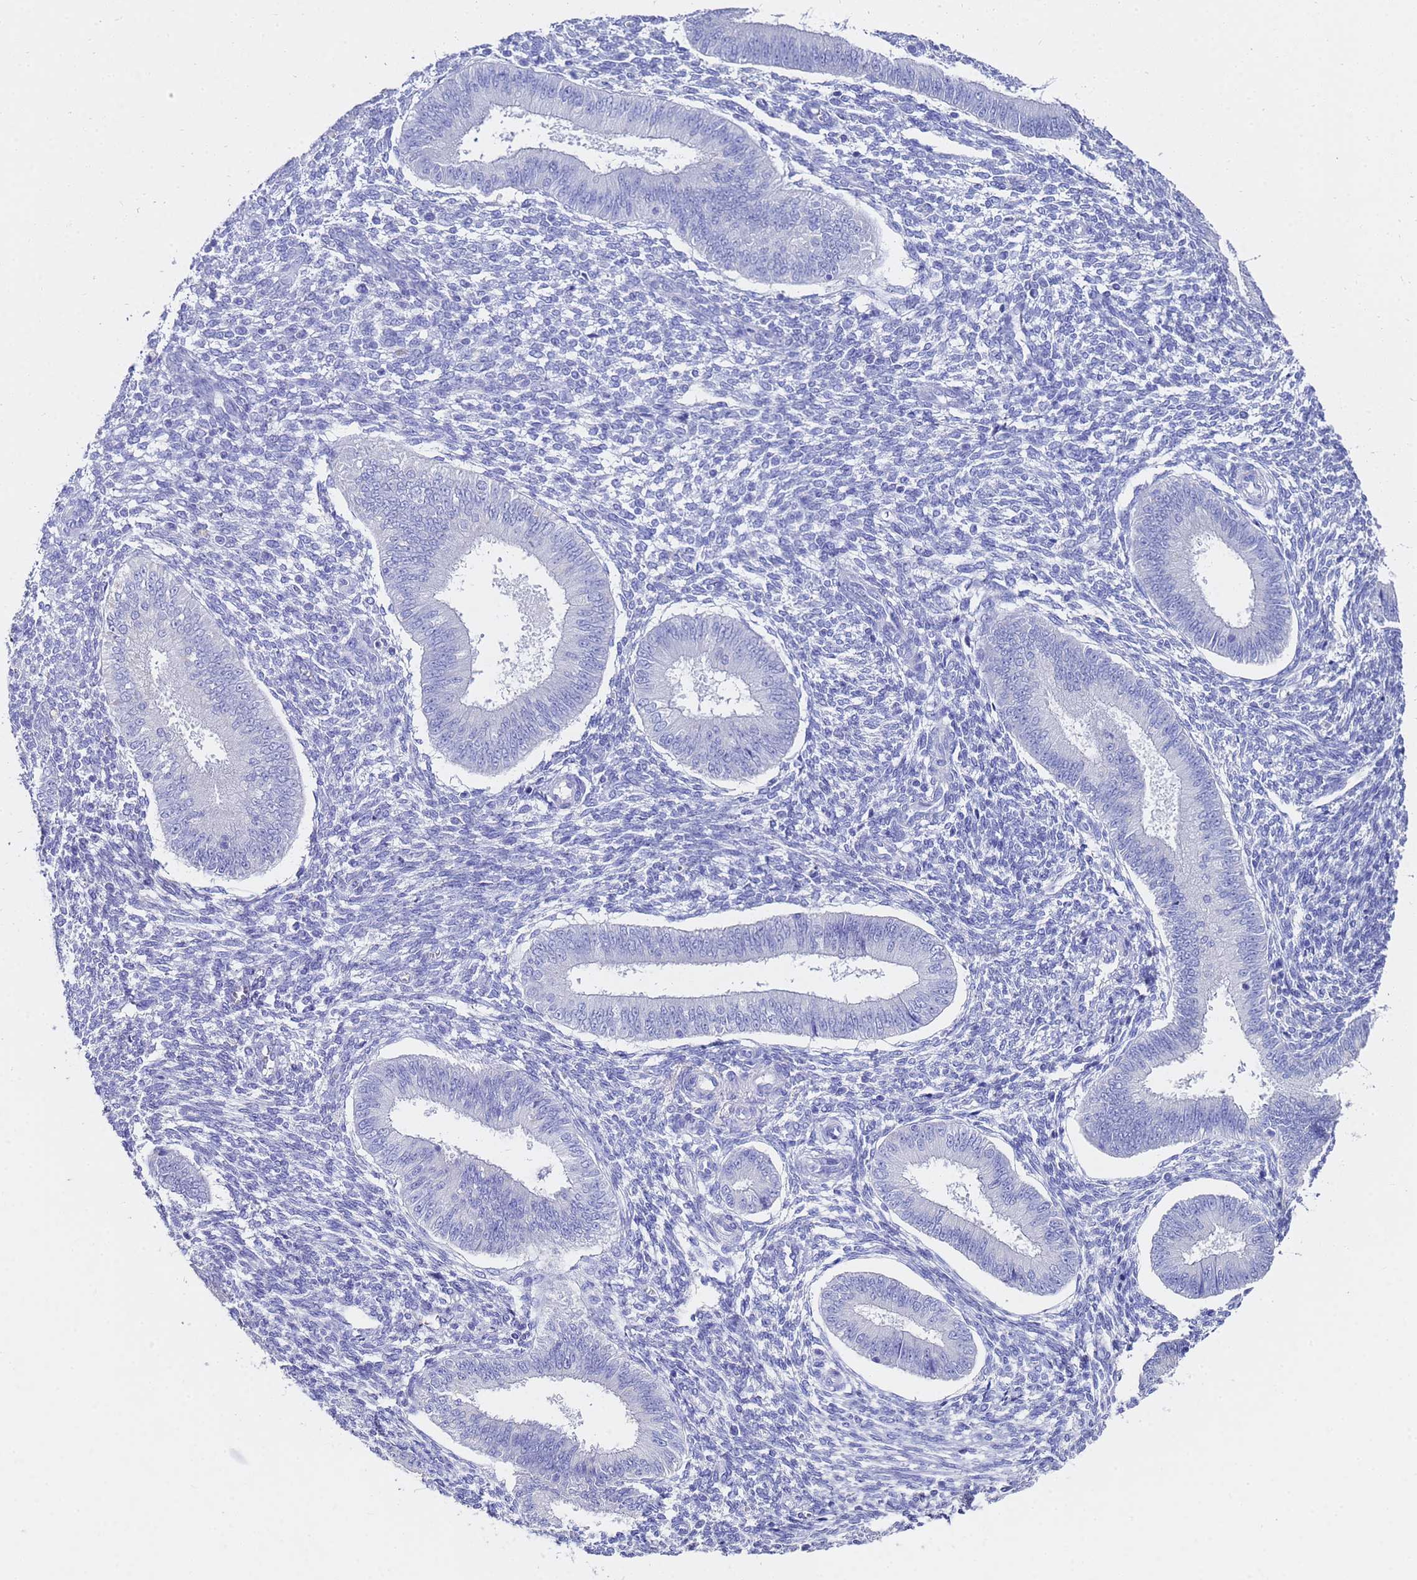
{"staining": {"intensity": "negative", "quantity": "none", "location": "none"}, "tissue": "endometrium", "cell_type": "Cells in endometrial stroma", "image_type": "normal", "snomed": [{"axis": "morphology", "description": "Normal tissue, NOS"}, {"axis": "topography", "description": "Uterus"}, {"axis": "topography", "description": "Endometrium"}], "caption": "This micrograph is of unremarkable endometrium stained with immunohistochemistry to label a protein in brown with the nuclei are counter-stained blue. There is no staining in cells in endometrial stroma. (Brightfield microscopy of DAB immunohistochemistry (IHC) at high magnification).", "gene": "C2orf72", "patient": {"sex": "female", "age": 48}}